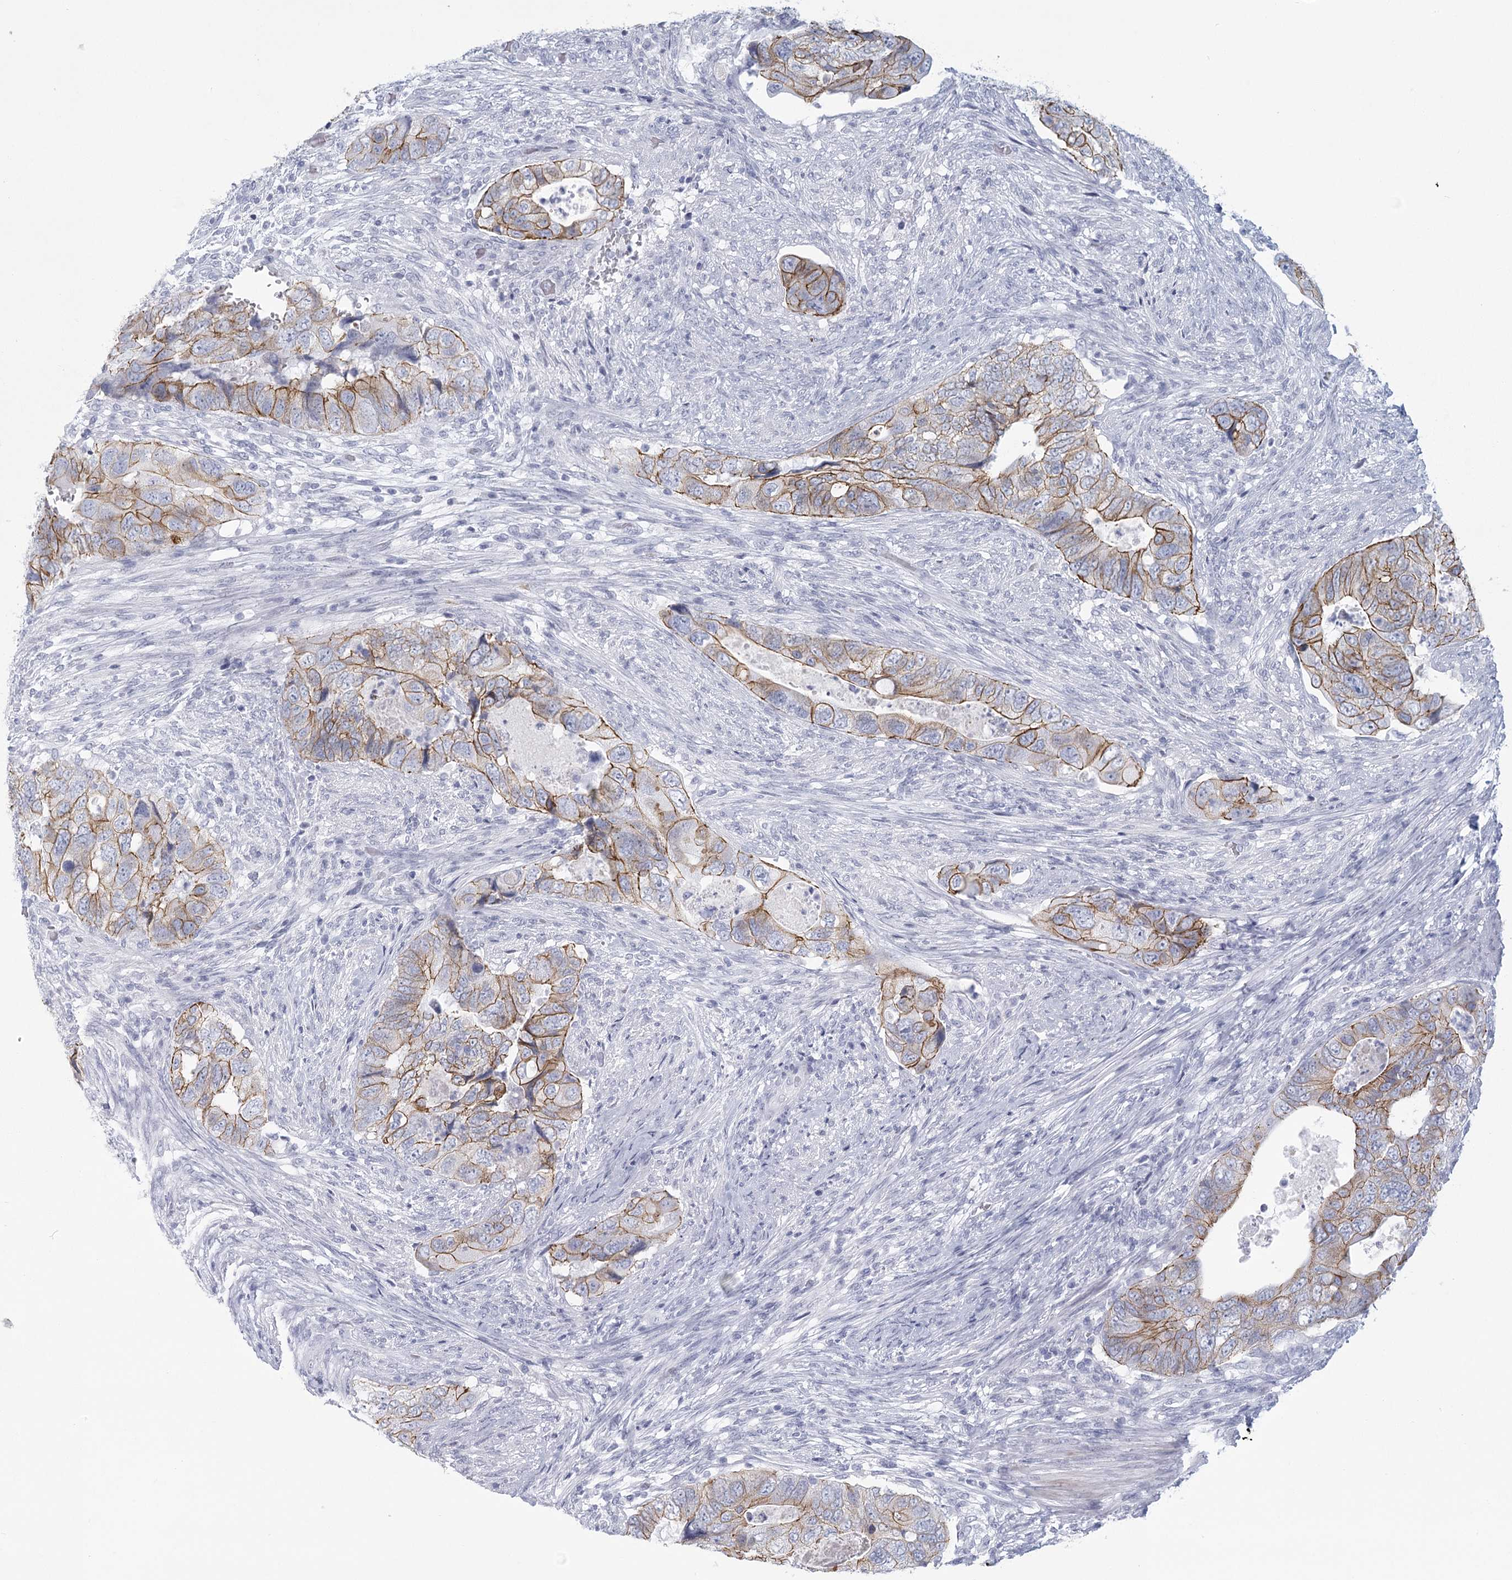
{"staining": {"intensity": "moderate", "quantity": "25%-75%", "location": "cytoplasmic/membranous"}, "tissue": "colorectal cancer", "cell_type": "Tumor cells", "image_type": "cancer", "snomed": [{"axis": "morphology", "description": "Adenocarcinoma, NOS"}, {"axis": "topography", "description": "Rectum"}], "caption": "Immunohistochemistry (IHC) of colorectal adenocarcinoma reveals medium levels of moderate cytoplasmic/membranous staining in approximately 25%-75% of tumor cells. The protein is stained brown, and the nuclei are stained in blue (DAB IHC with brightfield microscopy, high magnification).", "gene": "WNT8B", "patient": {"sex": "male", "age": 63}}